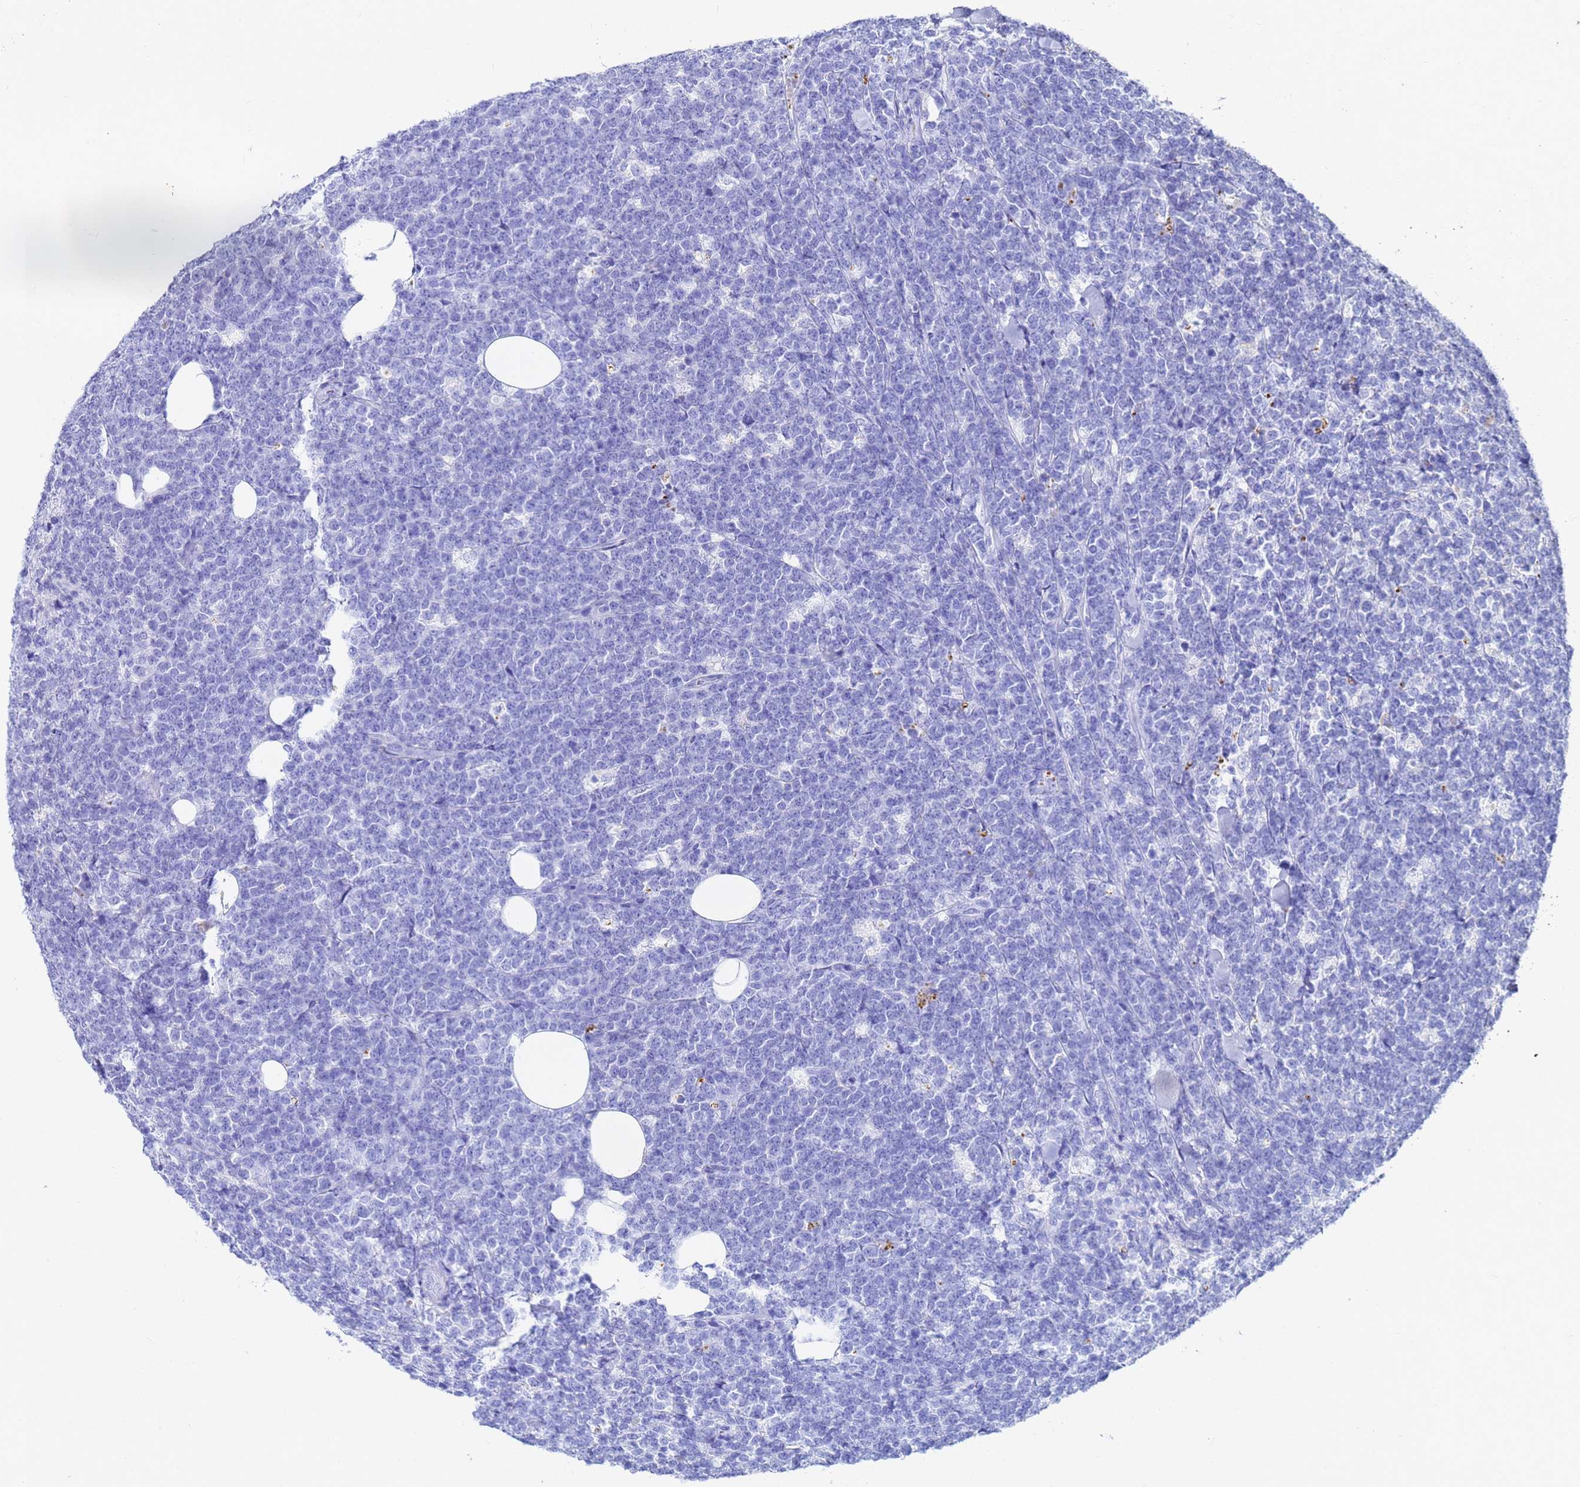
{"staining": {"intensity": "negative", "quantity": "none", "location": "none"}, "tissue": "lymphoma", "cell_type": "Tumor cells", "image_type": "cancer", "snomed": [{"axis": "morphology", "description": "Malignant lymphoma, non-Hodgkin's type, High grade"}, {"axis": "topography", "description": "Small intestine"}], "caption": "This photomicrograph is of malignant lymphoma, non-Hodgkin's type (high-grade) stained with immunohistochemistry to label a protein in brown with the nuclei are counter-stained blue. There is no positivity in tumor cells.", "gene": "C2orf72", "patient": {"sex": "male", "age": 8}}